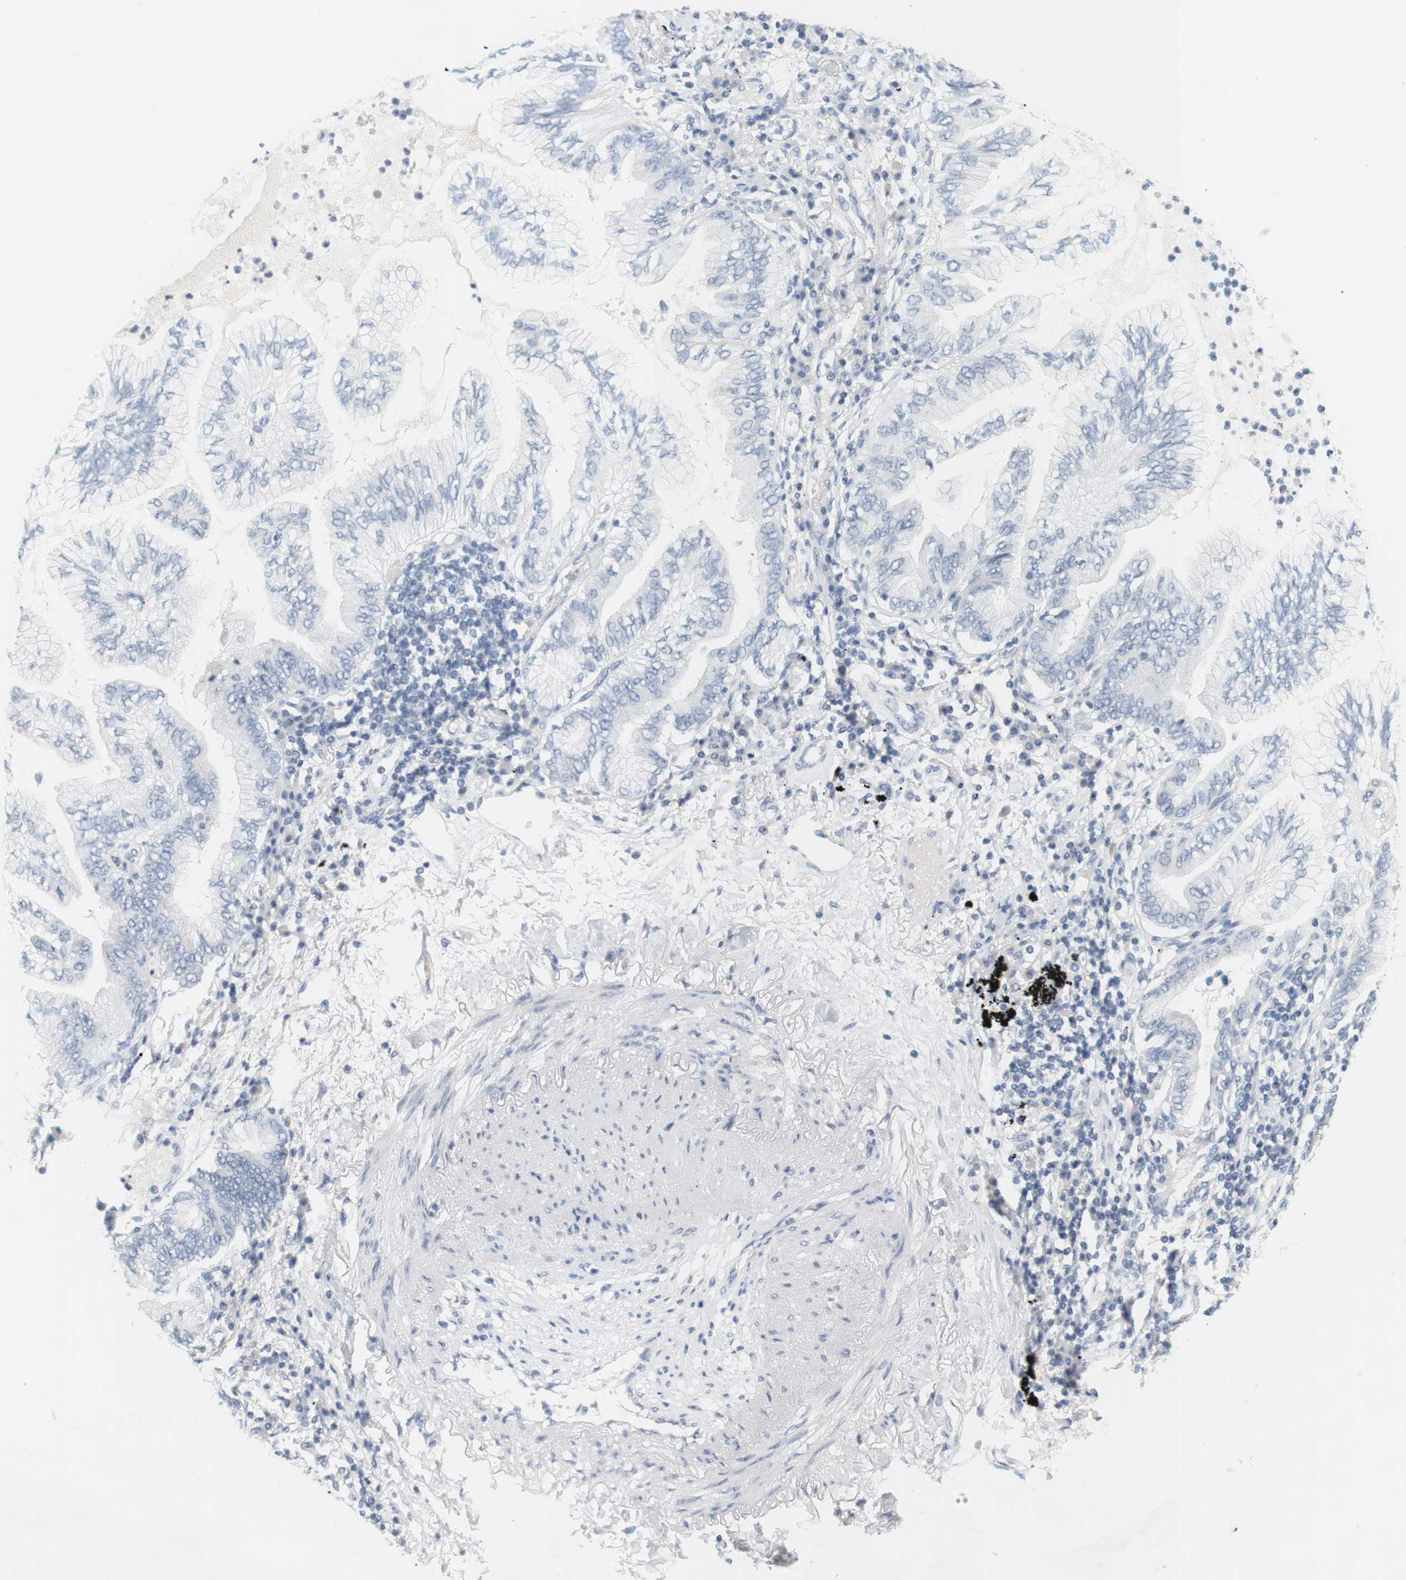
{"staining": {"intensity": "negative", "quantity": "none", "location": "none"}, "tissue": "lung cancer", "cell_type": "Tumor cells", "image_type": "cancer", "snomed": [{"axis": "morphology", "description": "Normal tissue, NOS"}, {"axis": "morphology", "description": "Adenocarcinoma, NOS"}, {"axis": "topography", "description": "Bronchus"}, {"axis": "topography", "description": "Lung"}], "caption": "Protein analysis of lung cancer (adenocarcinoma) demonstrates no significant staining in tumor cells.", "gene": "OPRM1", "patient": {"sex": "female", "age": 70}}